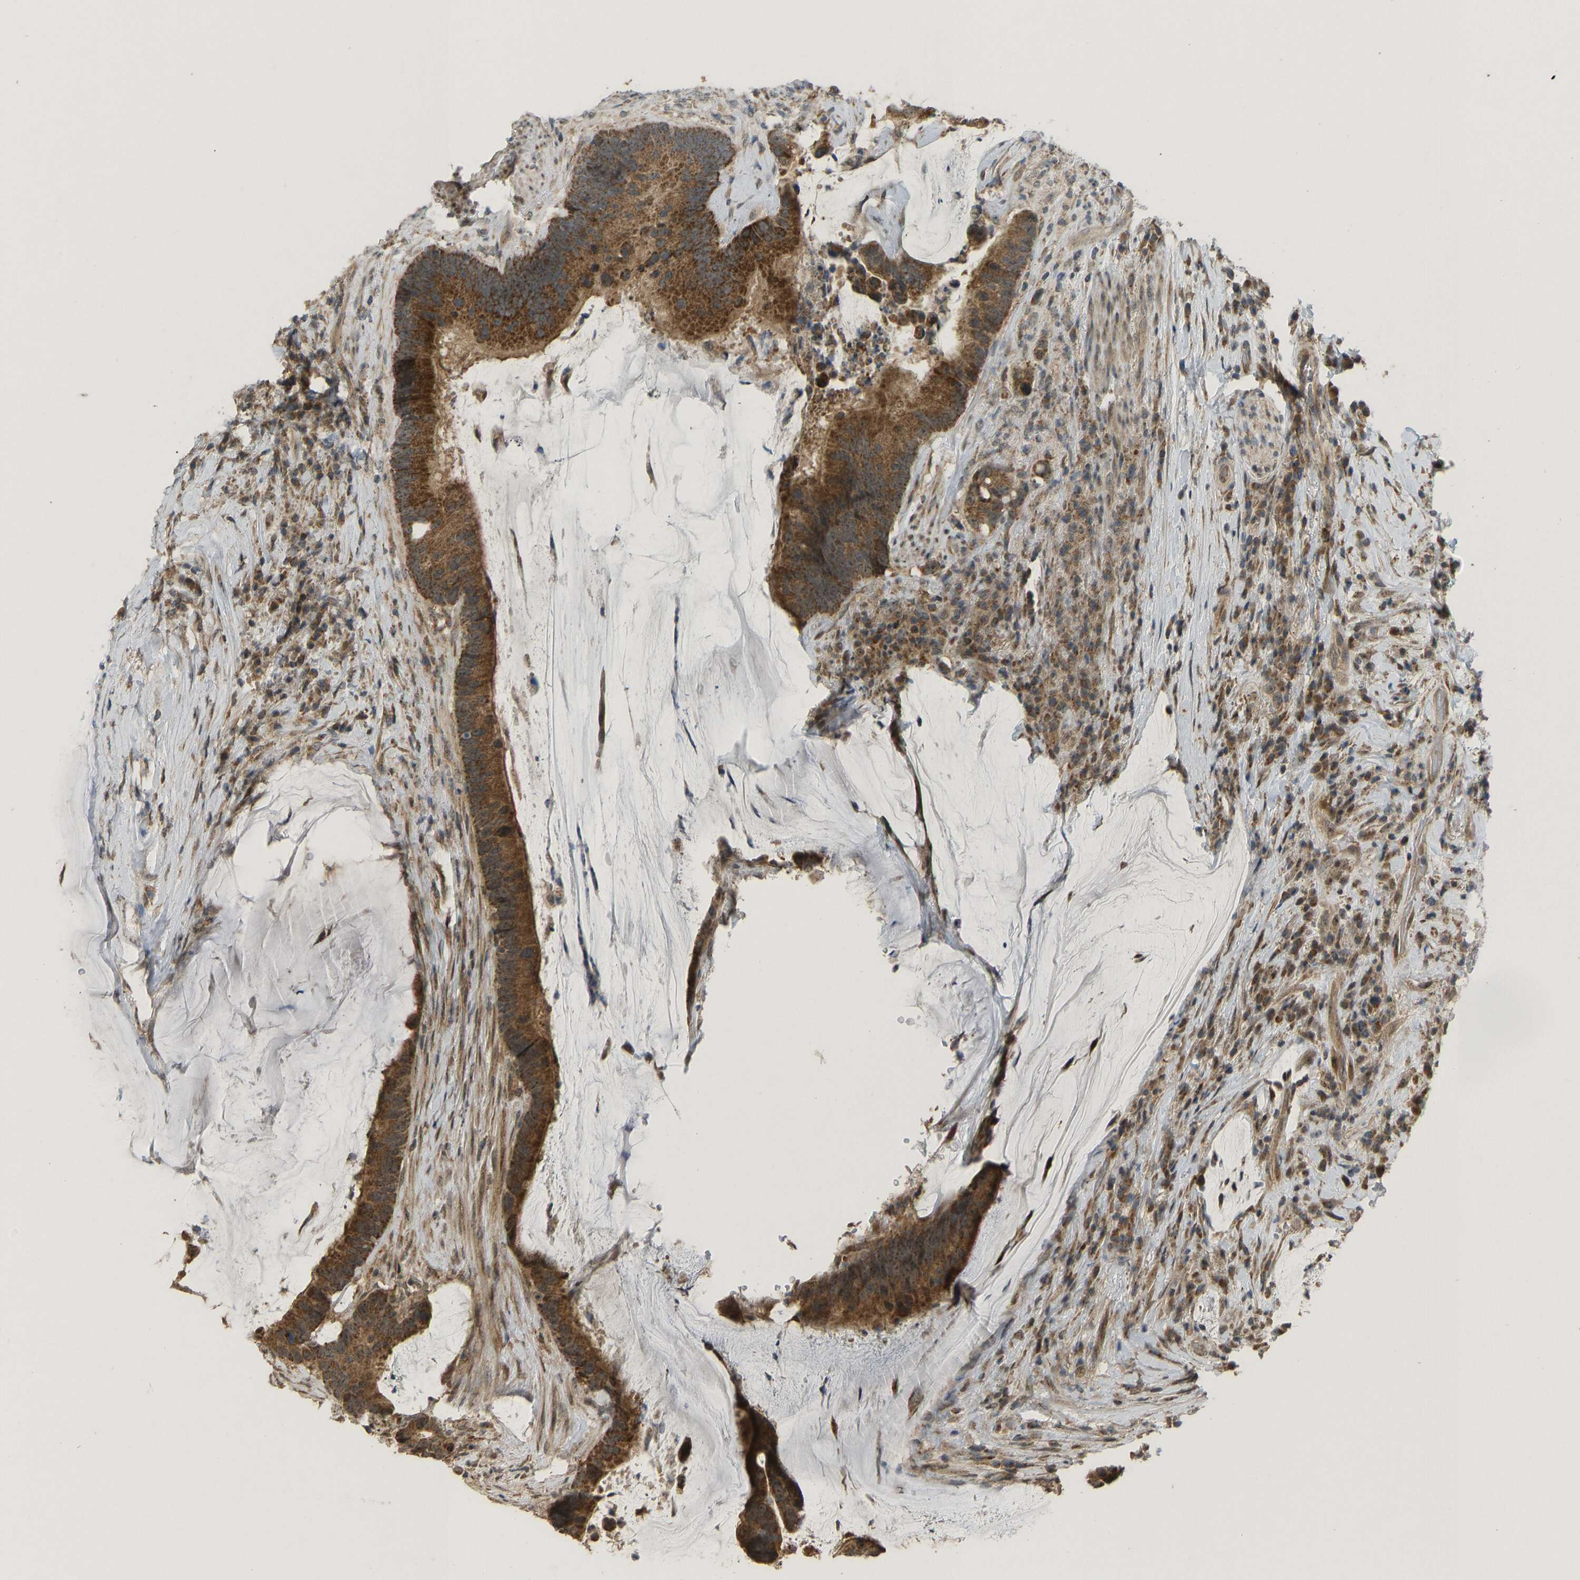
{"staining": {"intensity": "strong", "quantity": ">75%", "location": "cytoplasmic/membranous"}, "tissue": "colorectal cancer", "cell_type": "Tumor cells", "image_type": "cancer", "snomed": [{"axis": "morphology", "description": "Adenocarcinoma, NOS"}, {"axis": "topography", "description": "Rectum"}], "caption": "High-power microscopy captured an IHC image of colorectal adenocarcinoma, revealing strong cytoplasmic/membranous staining in about >75% of tumor cells. Nuclei are stained in blue.", "gene": "ACADS", "patient": {"sex": "female", "age": 89}}